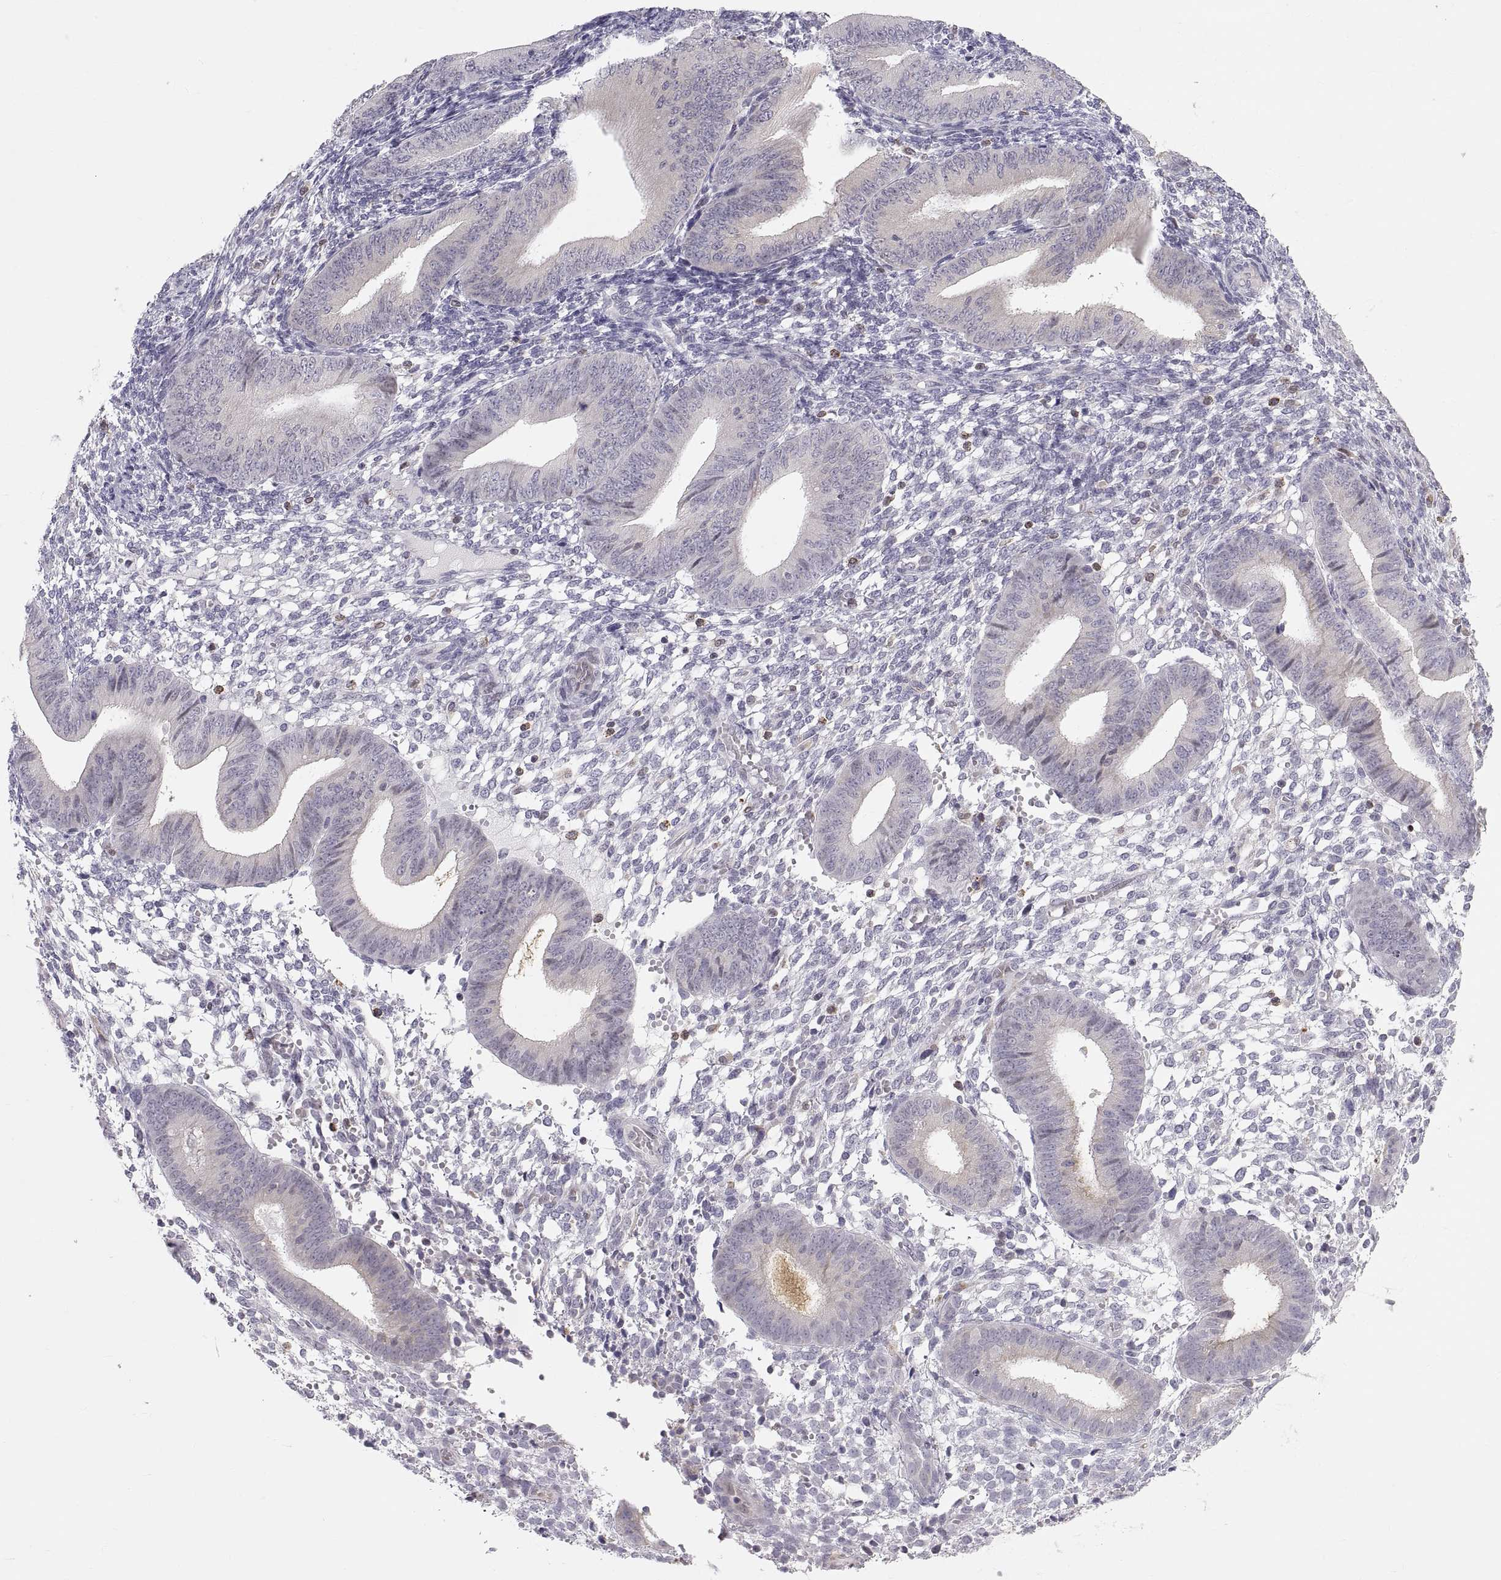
{"staining": {"intensity": "negative", "quantity": "none", "location": "none"}, "tissue": "endometrium", "cell_type": "Cells in endometrial stroma", "image_type": "normal", "snomed": [{"axis": "morphology", "description": "Normal tissue, NOS"}, {"axis": "topography", "description": "Endometrium"}], "caption": "IHC of normal human endometrium shows no staining in cells in endometrial stroma.", "gene": "ERO1A", "patient": {"sex": "female", "age": 39}}